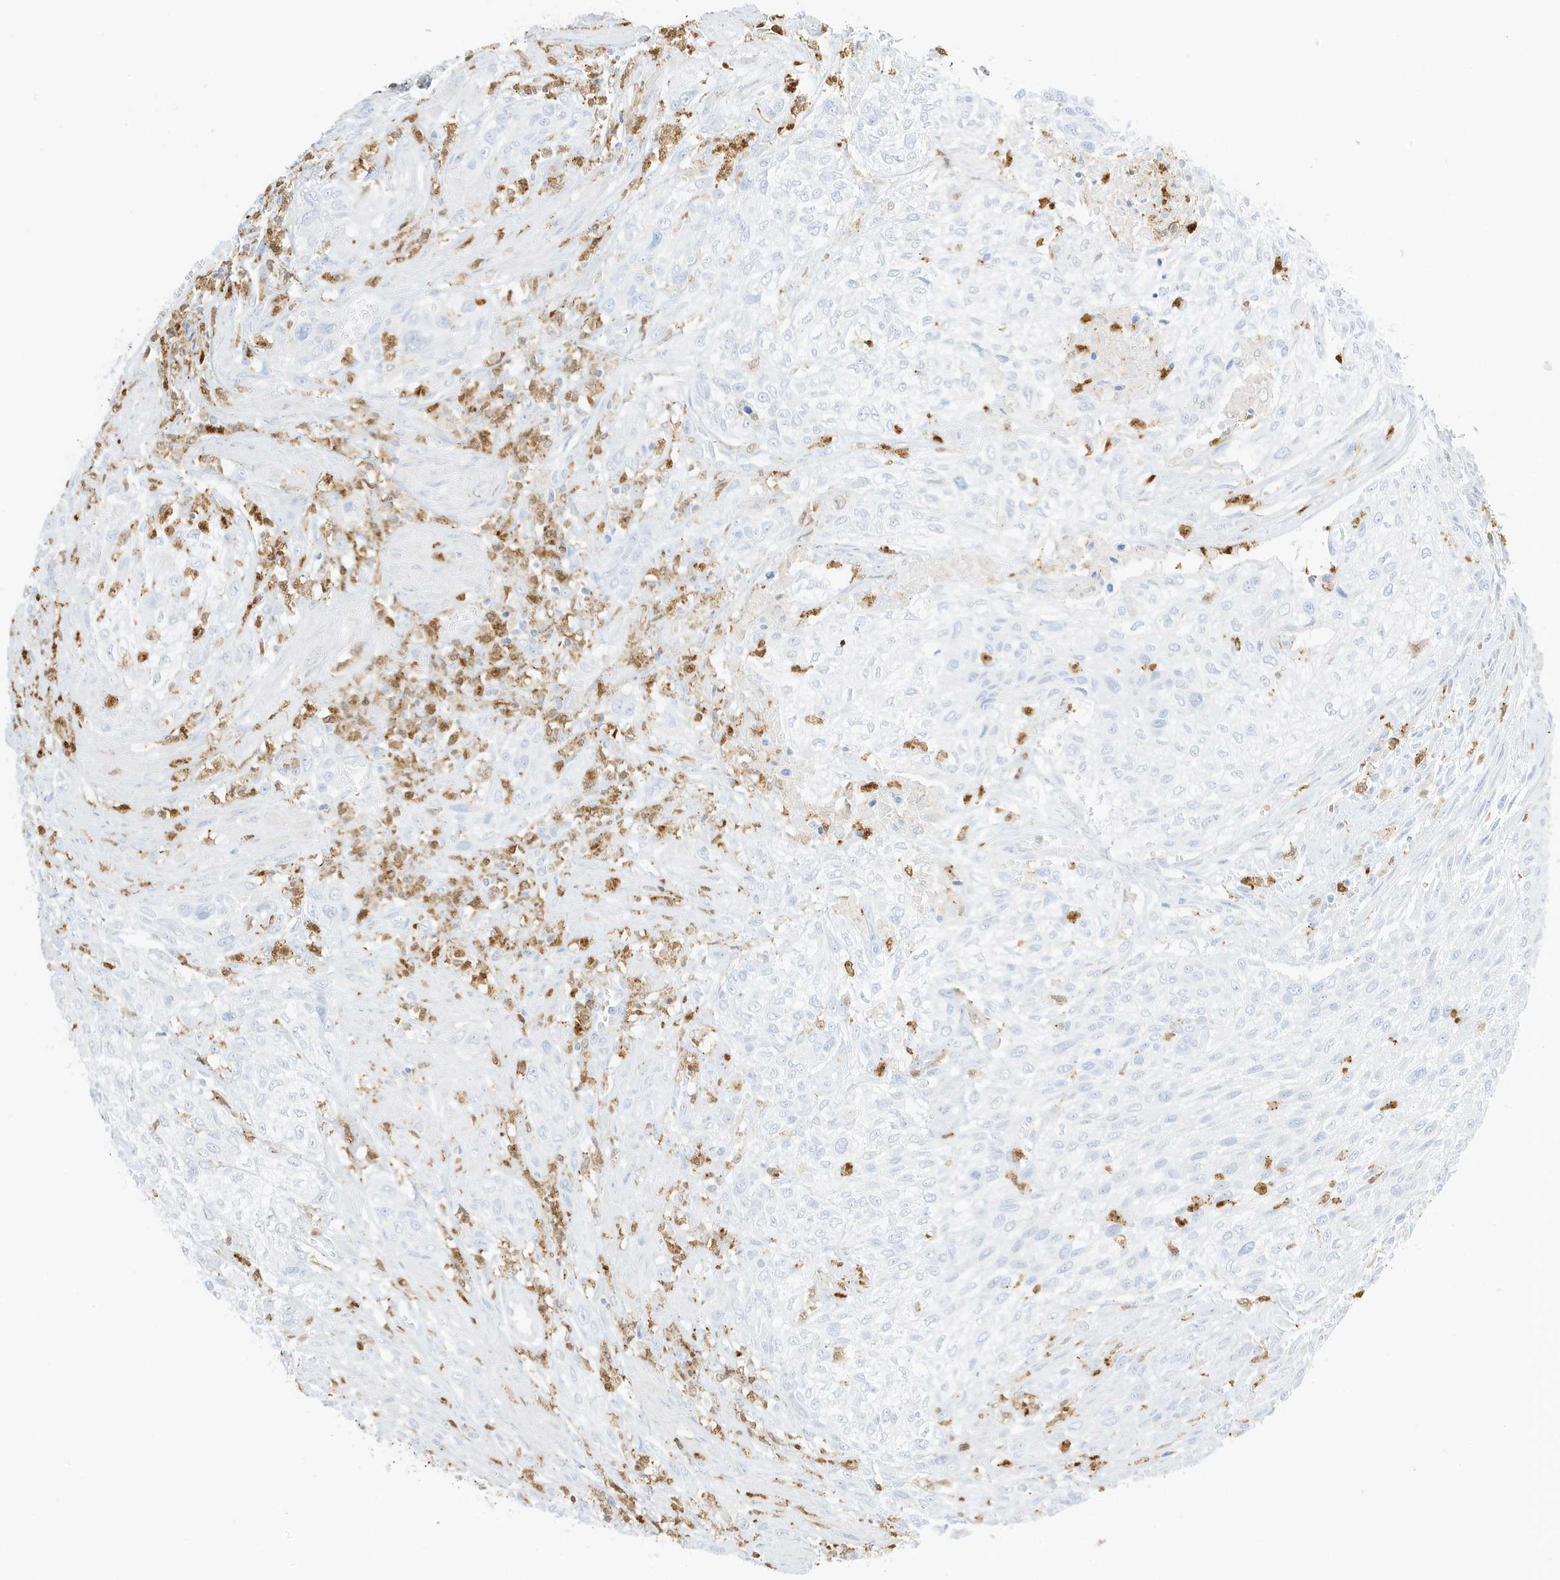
{"staining": {"intensity": "negative", "quantity": "none", "location": "none"}, "tissue": "urothelial cancer", "cell_type": "Tumor cells", "image_type": "cancer", "snomed": [{"axis": "morphology", "description": "Urothelial carcinoma, High grade"}, {"axis": "topography", "description": "Urinary bladder"}], "caption": "The immunohistochemistry photomicrograph has no significant positivity in tumor cells of urothelial carcinoma (high-grade) tissue. (DAB IHC, high magnification).", "gene": "GCA", "patient": {"sex": "male", "age": 35}}